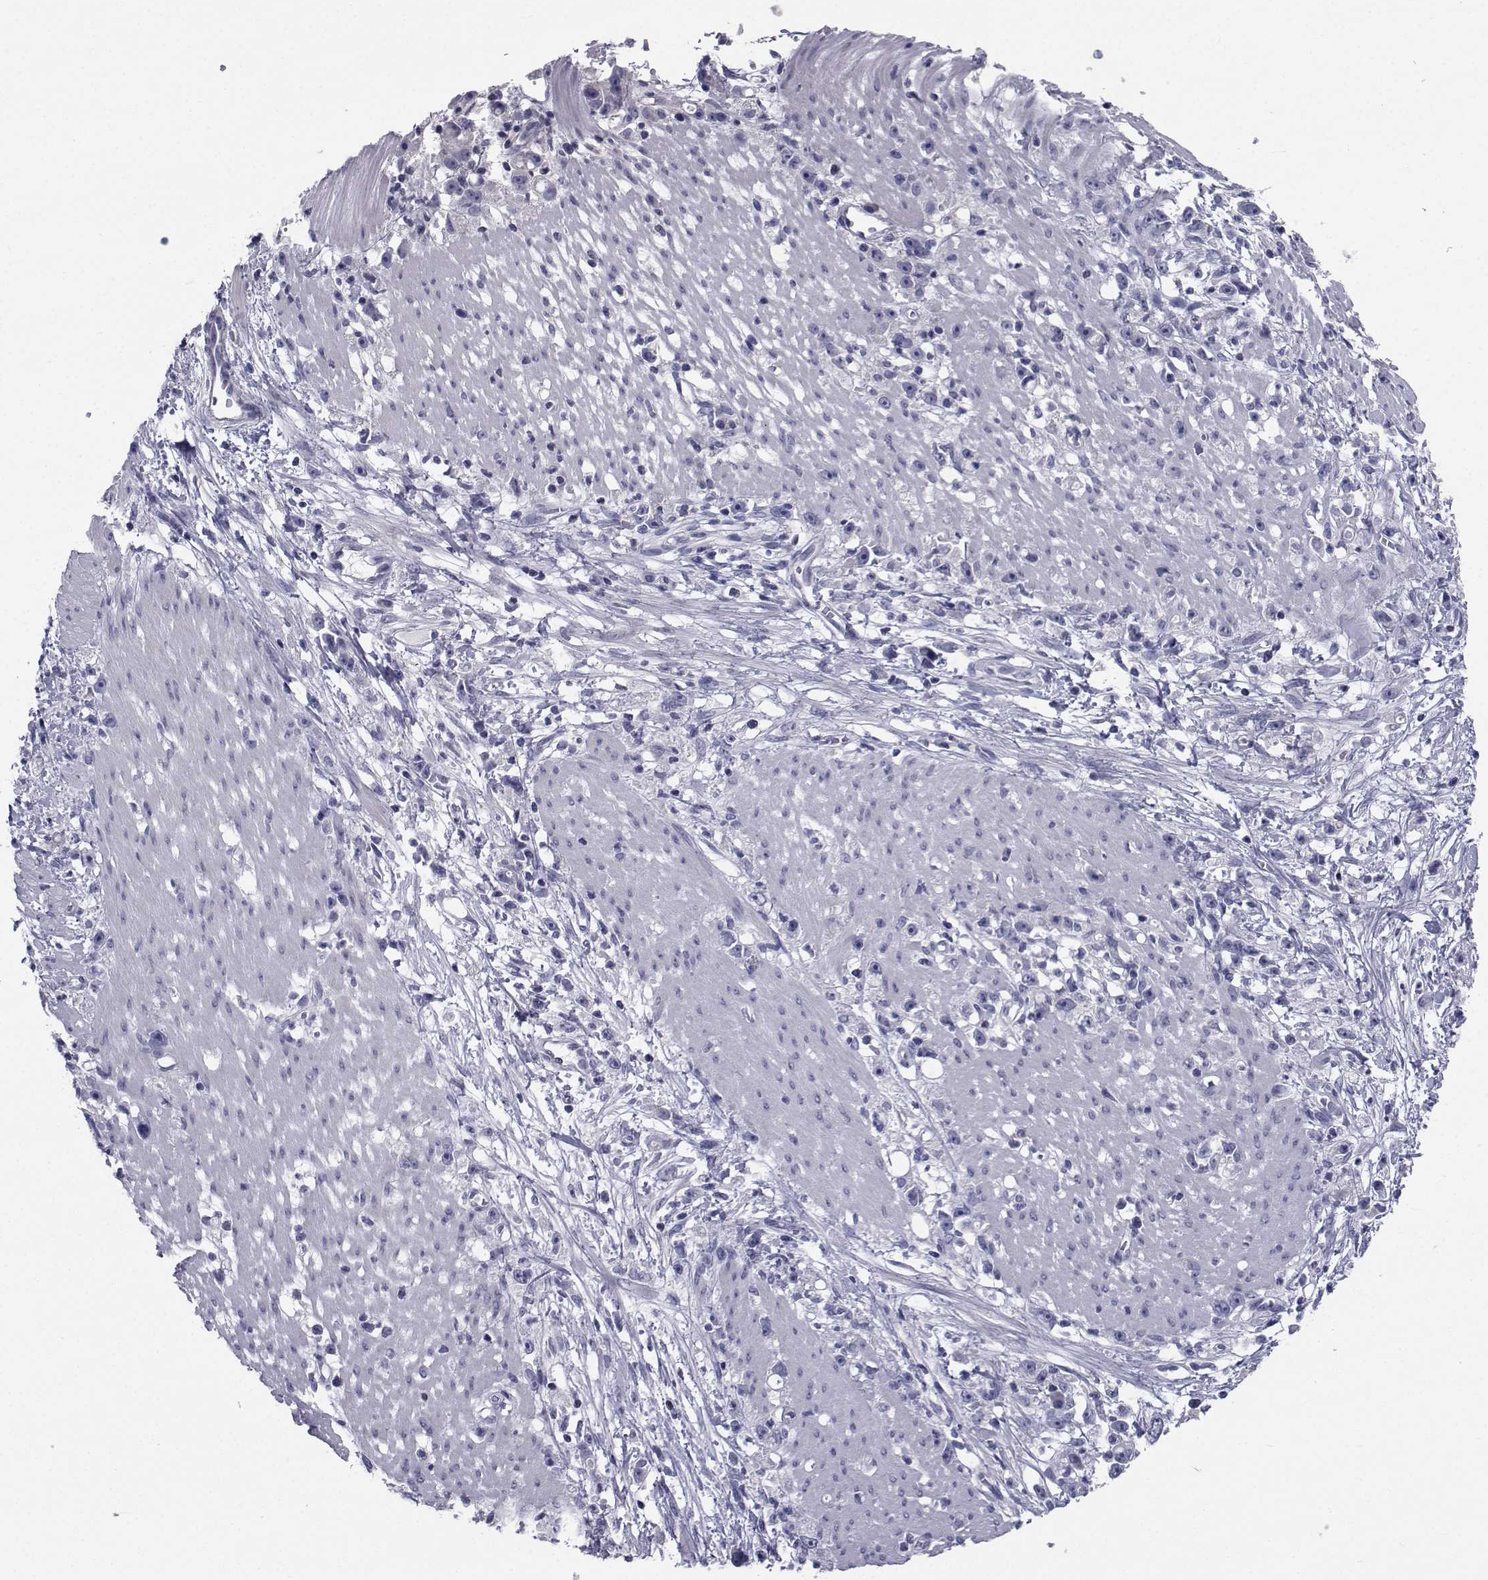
{"staining": {"intensity": "negative", "quantity": "none", "location": "none"}, "tissue": "stomach cancer", "cell_type": "Tumor cells", "image_type": "cancer", "snomed": [{"axis": "morphology", "description": "Adenocarcinoma, NOS"}, {"axis": "topography", "description": "Stomach"}], "caption": "This micrograph is of stomach adenocarcinoma stained with IHC to label a protein in brown with the nuclei are counter-stained blue. There is no positivity in tumor cells.", "gene": "CHRNA1", "patient": {"sex": "female", "age": 59}}